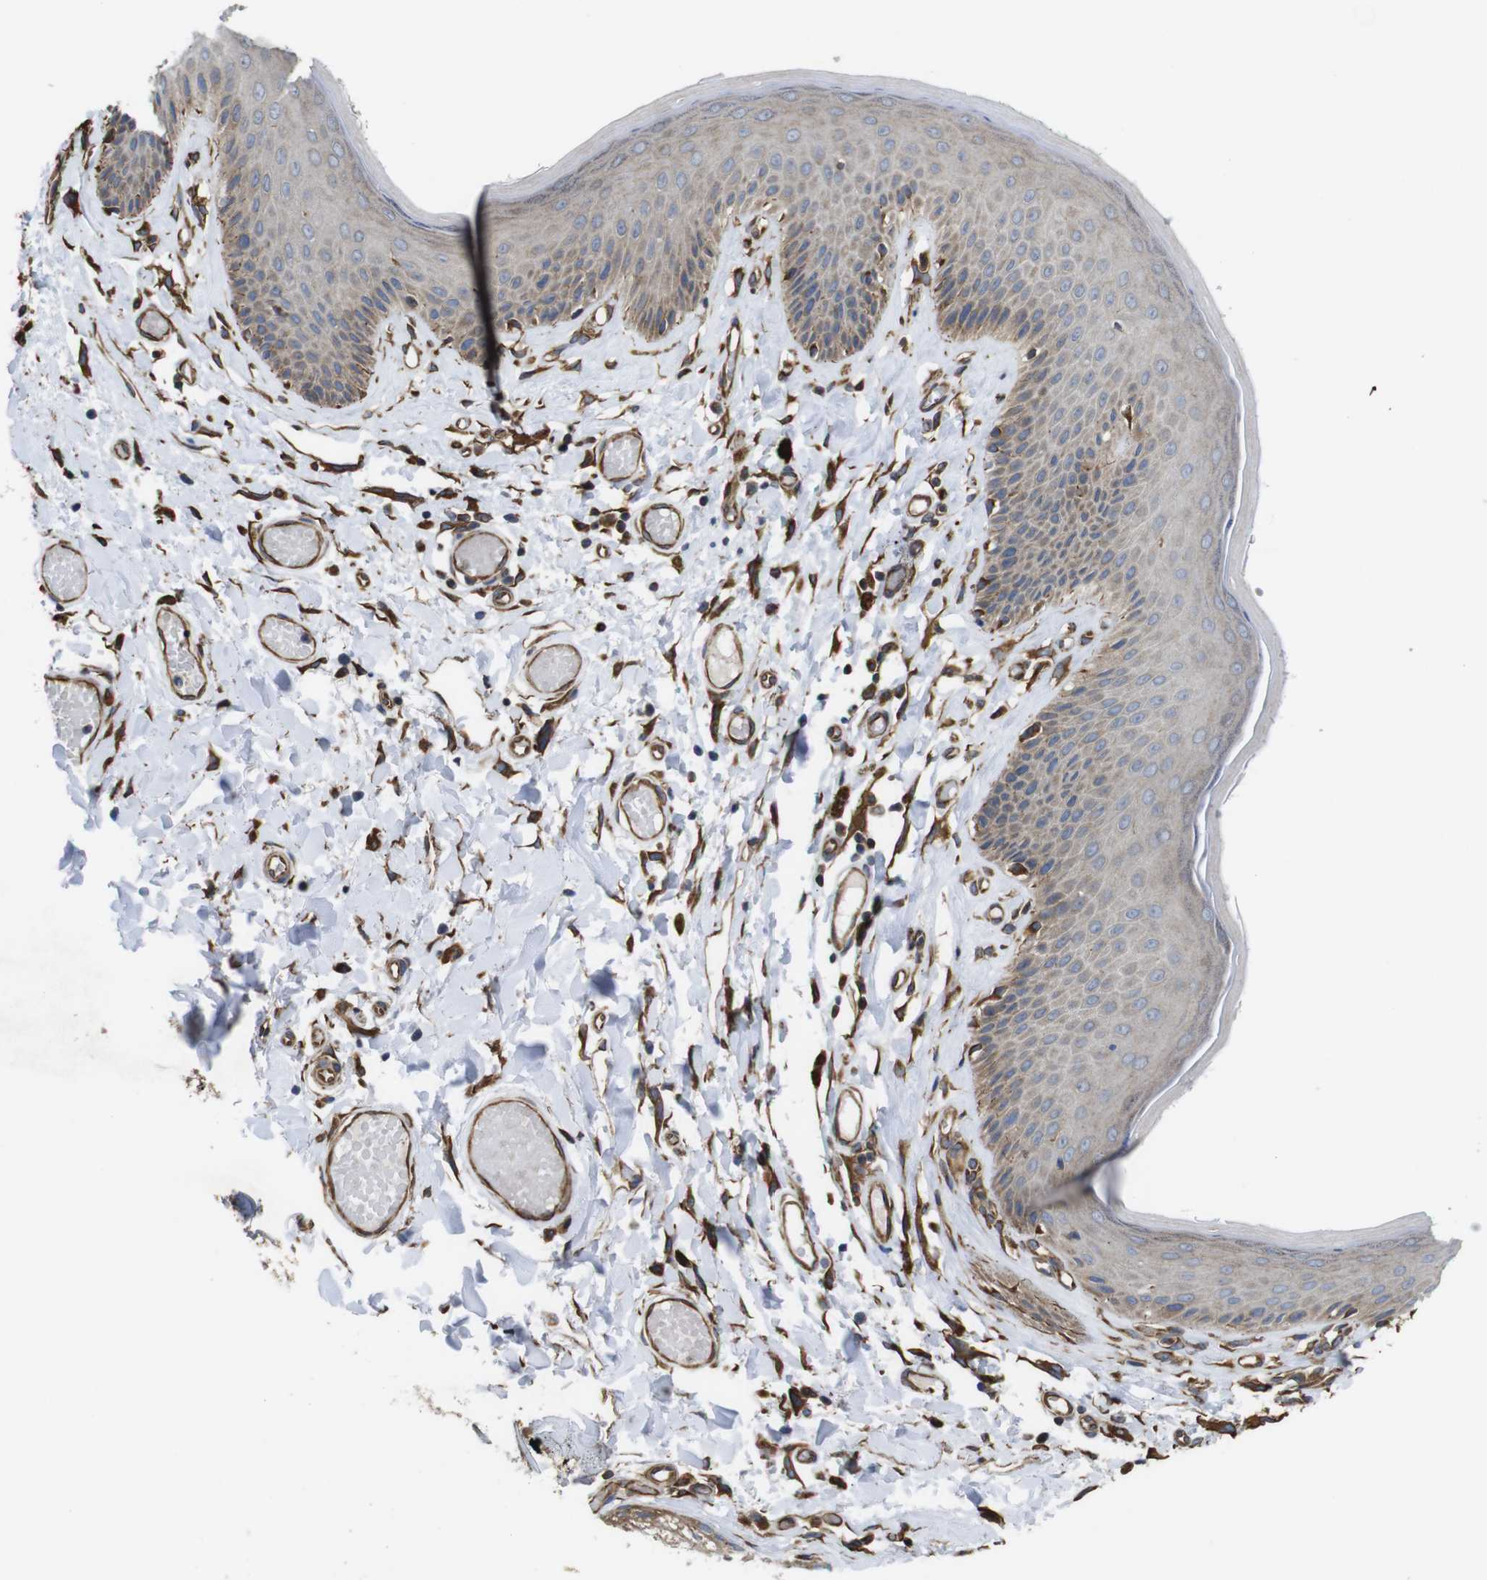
{"staining": {"intensity": "moderate", "quantity": "25%-75%", "location": "cytoplasmic/membranous"}, "tissue": "skin", "cell_type": "Epidermal cells", "image_type": "normal", "snomed": [{"axis": "morphology", "description": "Normal tissue, NOS"}, {"axis": "topography", "description": "Vulva"}], "caption": "The photomicrograph exhibits immunohistochemical staining of benign skin. There is moderate cytoplasmic/membranous positivity is appreciated in approximately 25%-75% of epidermal cells. (DAB (3,3'-diaminobenzidine) IHC, brown staining for protein, blue staining for nuclei).", "gene": "POMK", "patient": {"sex": "female", "age": 73}}